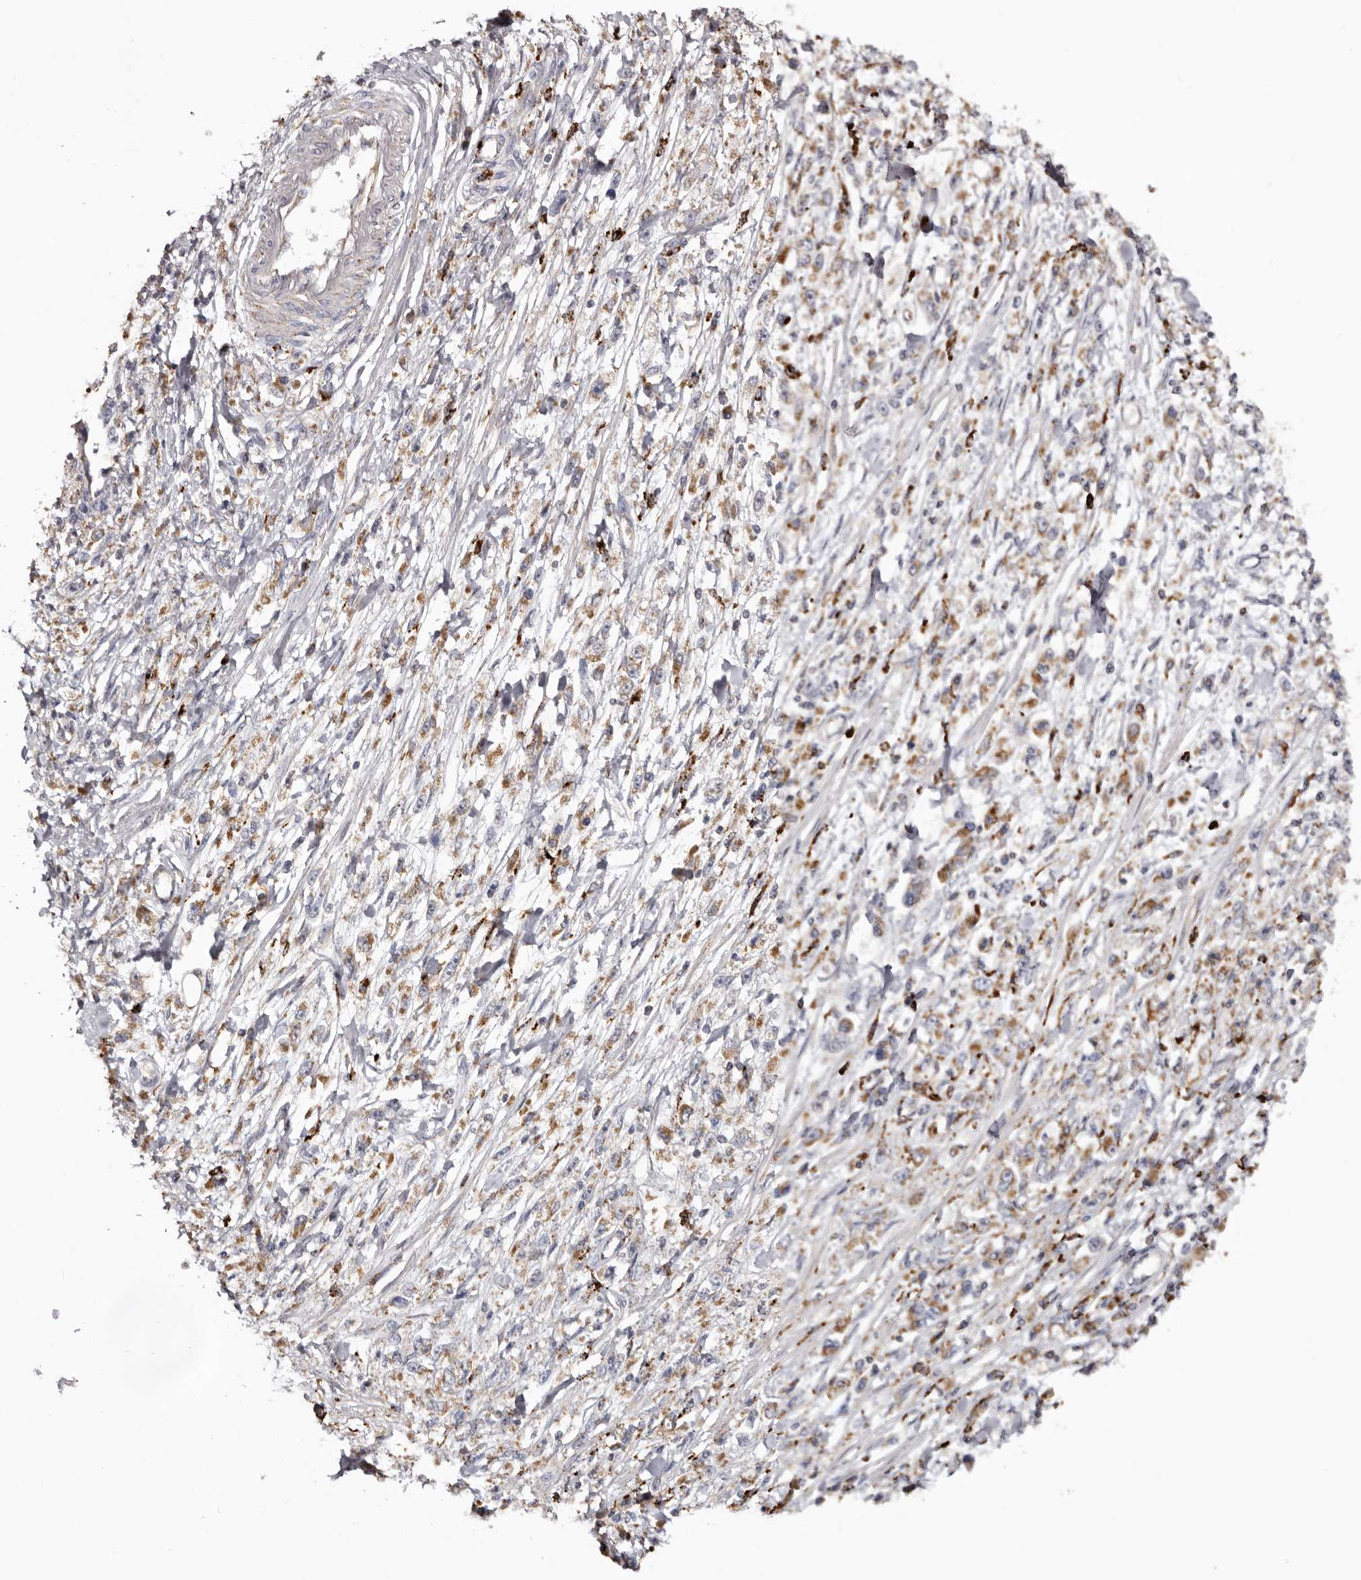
{"staining": {"intensity": "moderate", "quantity": ">75%", "location": "cytoplasmic/membranous"}, "tissue": "stomach cancer", "cell_type": "Tumor cells", "image_type": "cancer", "snomed": [{"axis": "morphology", "description": "Adenocarcinoma, NOS"}, {"axis": "topography", "description": "Stomach"}], "caption": "The image demonstrates a brown stain indicating the presence of a protein in the cytoplasmic/membranous of tumor cells in stomach adenocarcinoma.", "gene": "MECR", "patient": {"sex": "female", "age": 59}}